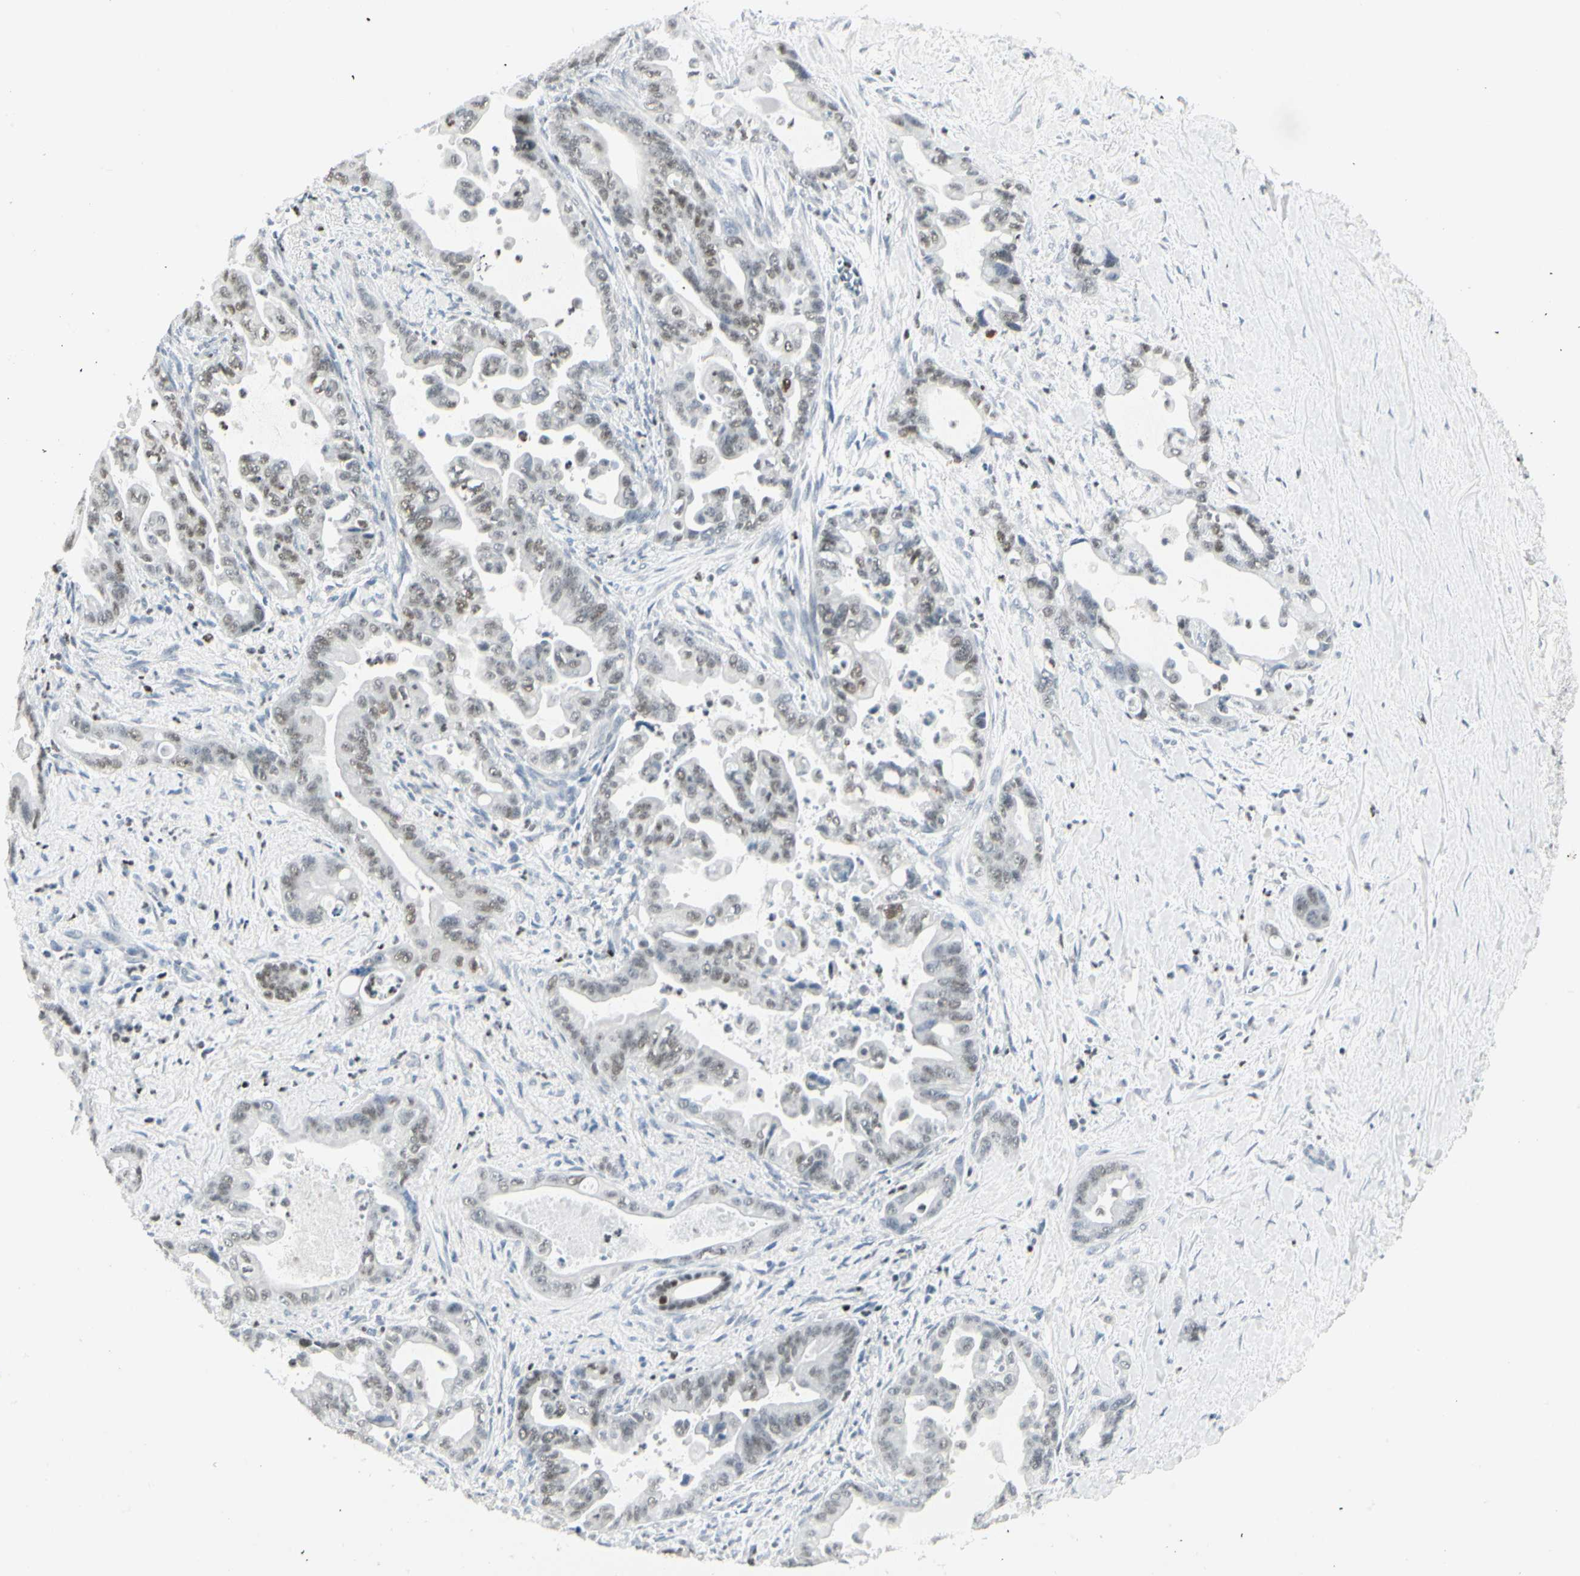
{"staining": {"intensity": "weak", "quantity": ">75%", "location": "nuclear"}, "tissue": "pancreatic cancer", "cell_type": "Tumor cells", "image_type": "cancer", "snomed": [{"axis": "morphology", "description": "Adenocarcinoma, NOS"}, {"axis": "topography", "description": "Pancreas"}], "caption": "This micrograph exhibits IHC staining of human adenocarcinoma (pancreatic), with low weak nuclear positivity in about >75% of tumor cells.", "gene": "ZBTB7B", "patient": {"sex": "male", "age": 70}}